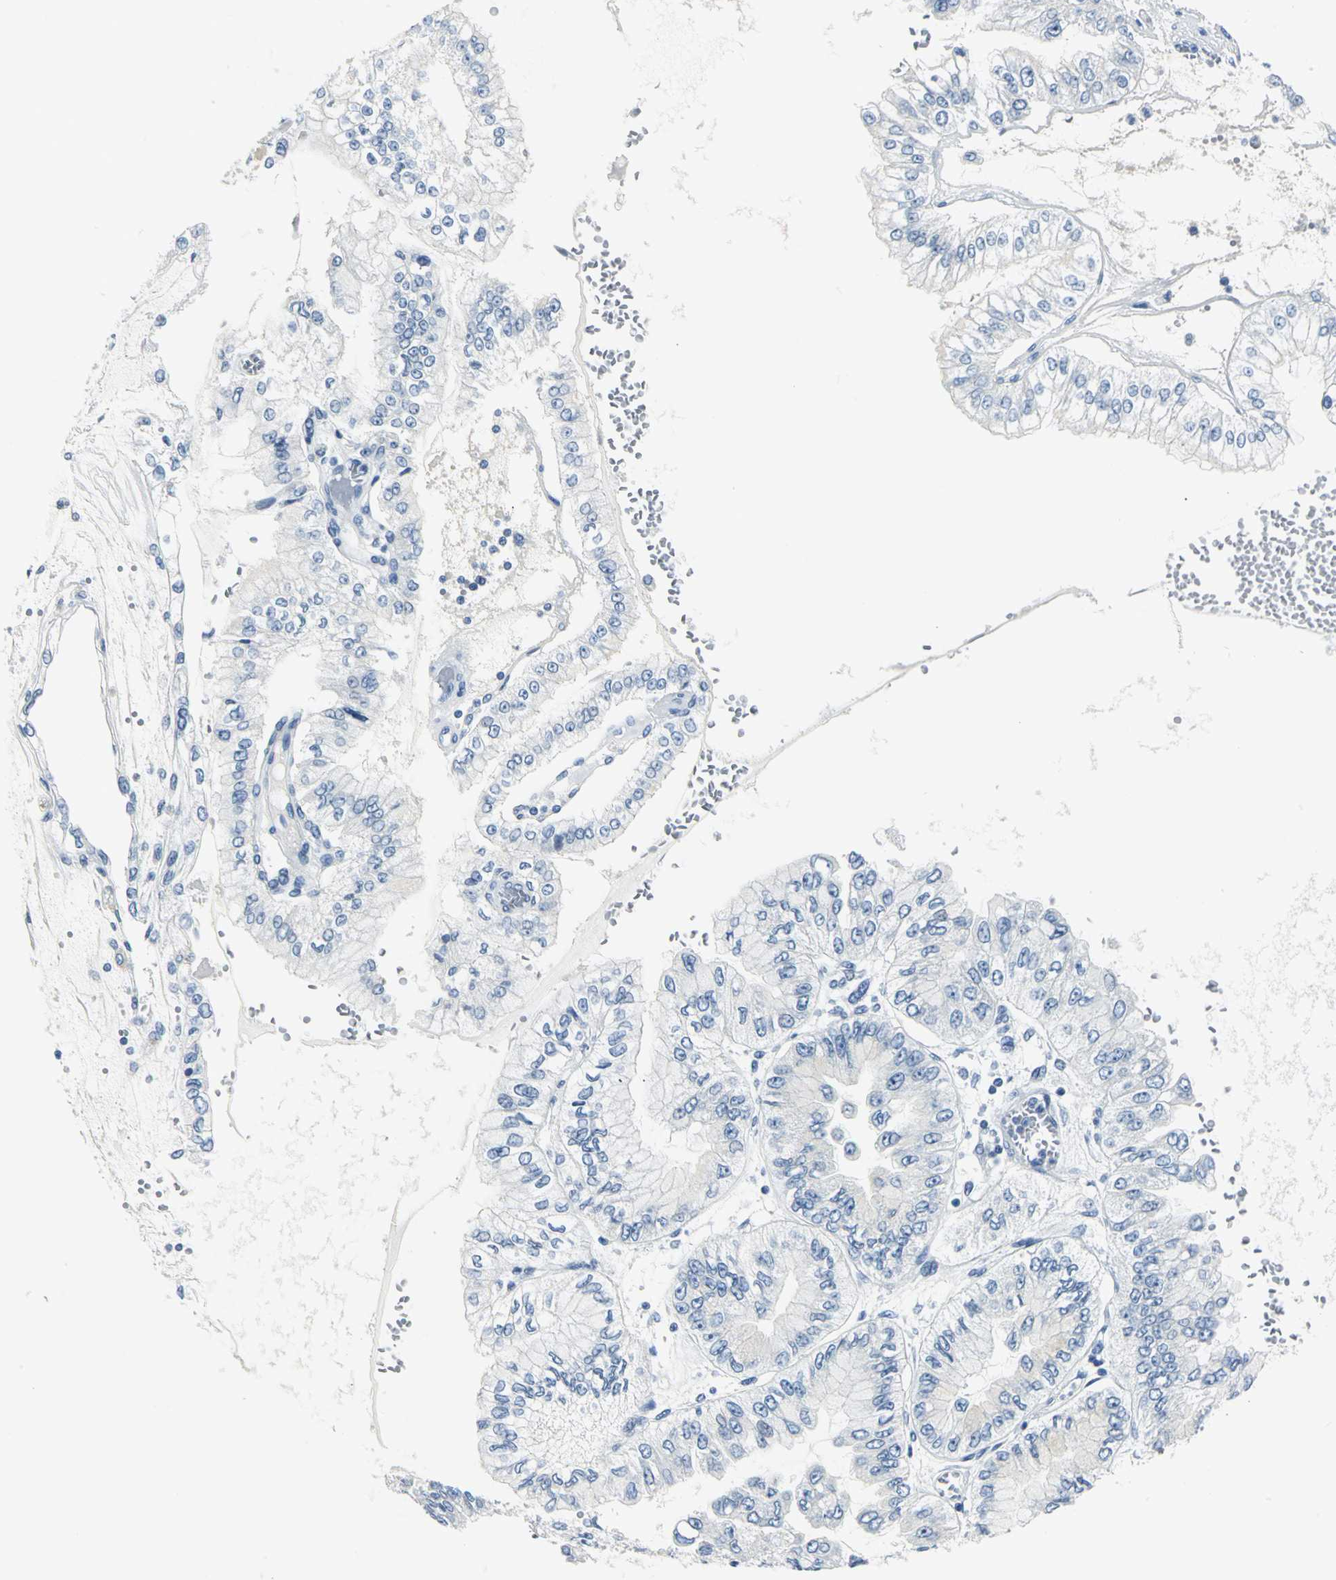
{"staining": {"intensity": "negative", "quantity": "none", "location": "none"}, "tissue": "liver cancer", "cell_type": "Tumor cells", "image_type": "cancer", "snomed": [{"axis": "morphology", "description": "Cholangiocarcinoma"}, {"axis": "topography", "description": "Liver"}], "caption": "Histopathology image shows no protein positivity in tumor cells of liver cancer (cholangiocarcinoma) tissue.", "gene": "RIPOR1", "patient": {"sex": "female", "age": 79}}